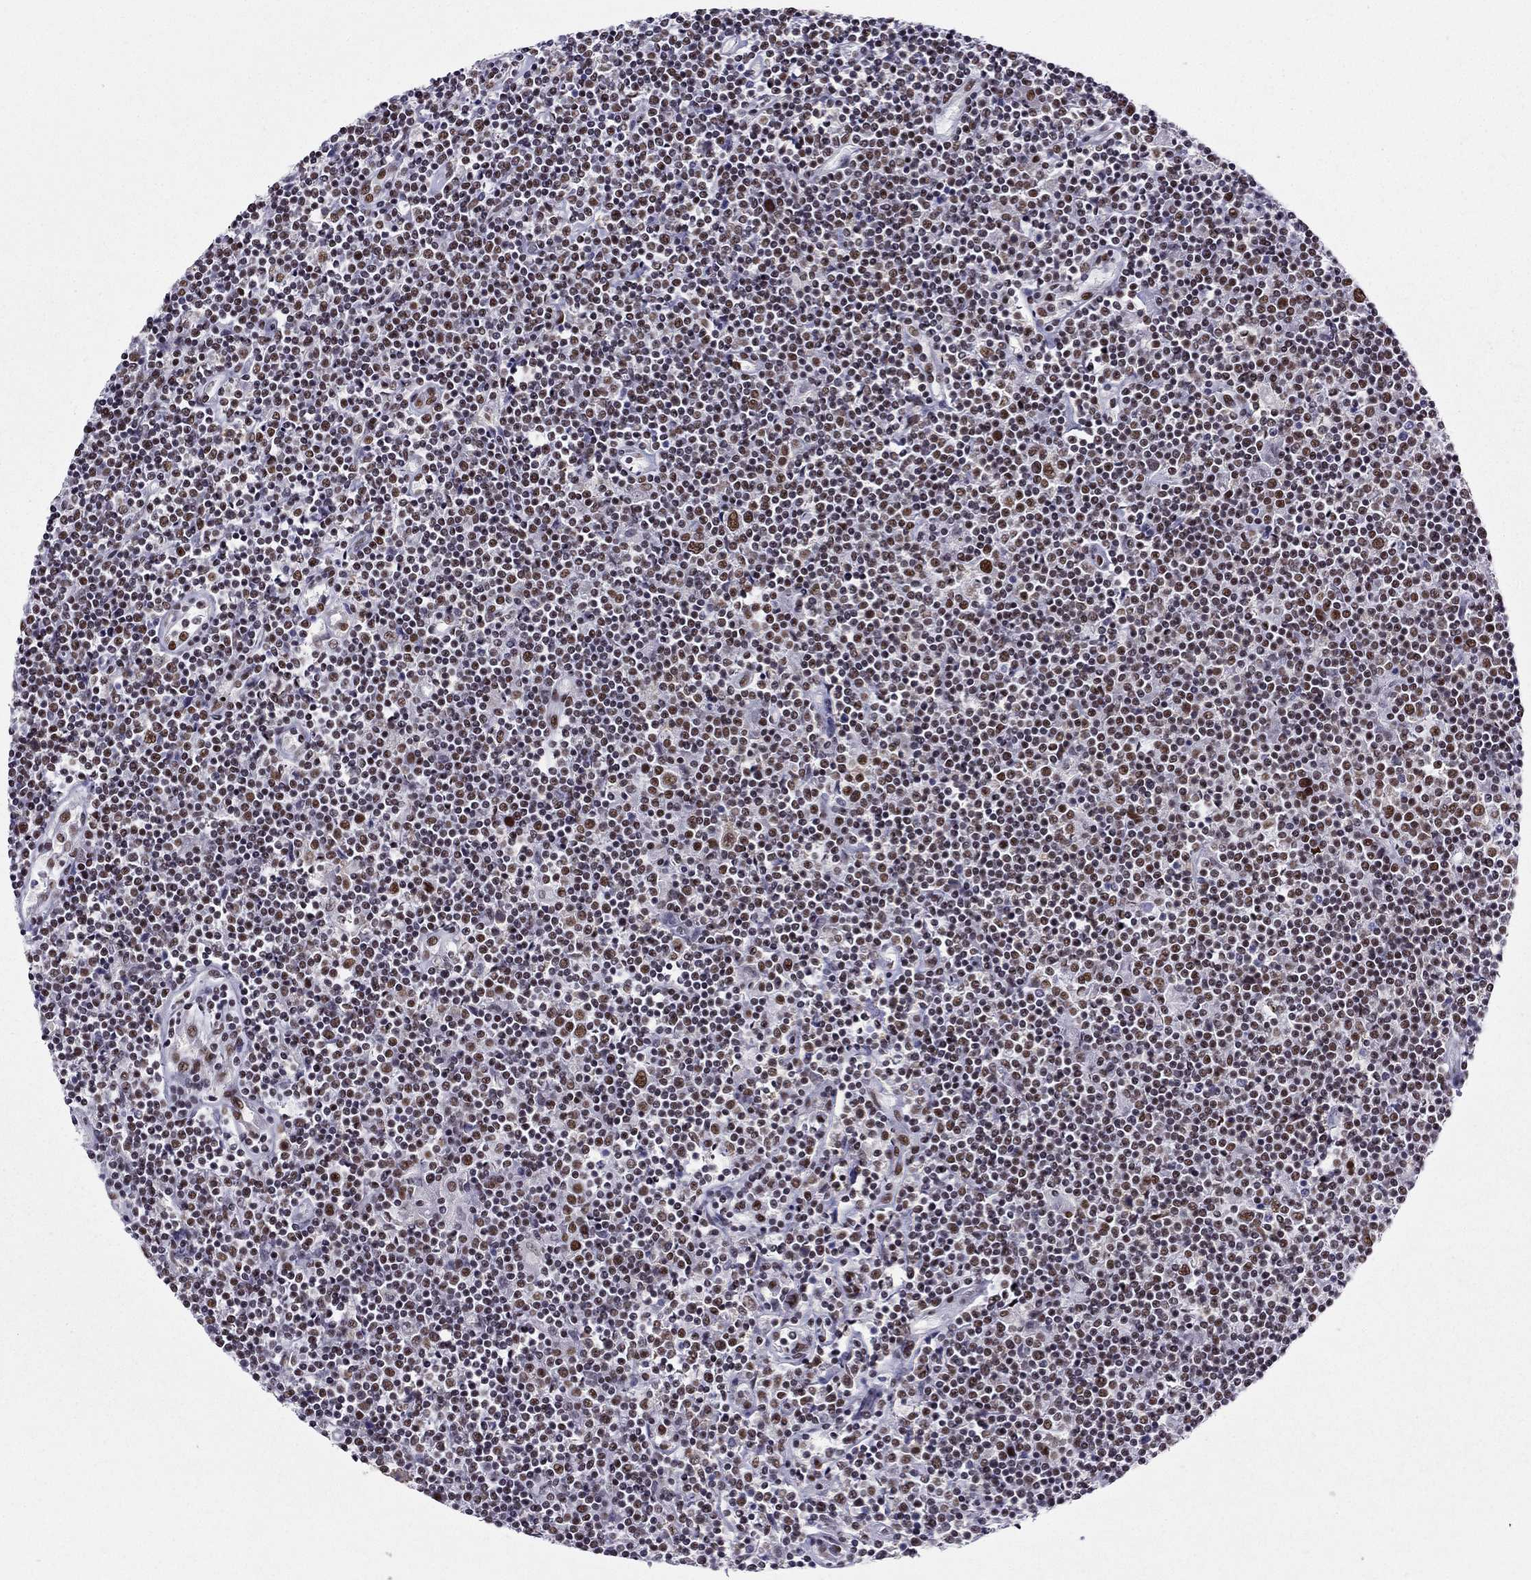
{"staining": {"intensity": "moderate", "quantity": ">75%", "location": "nuclear"}, "tissue": "lymphoma", "cell_type": "Tumor cells", "image_type": "cancer", "snomed": [{"axis": "morphology", "description": "Hodgkin's disease, NOS"}, {"axis": "topography", "description": "Lymph node"}], "caption": "Immunohistochemistry histopathology image of neoplastic tissue: human lymphoma stained using immunohistochemistry shows medium levels of moderate protein expression localized specifically in the nuclear of tumor cells, appearing as a nuclear brown color.", "gene": "ZNF420", "patient": {"sex": "male", "age": 40}}